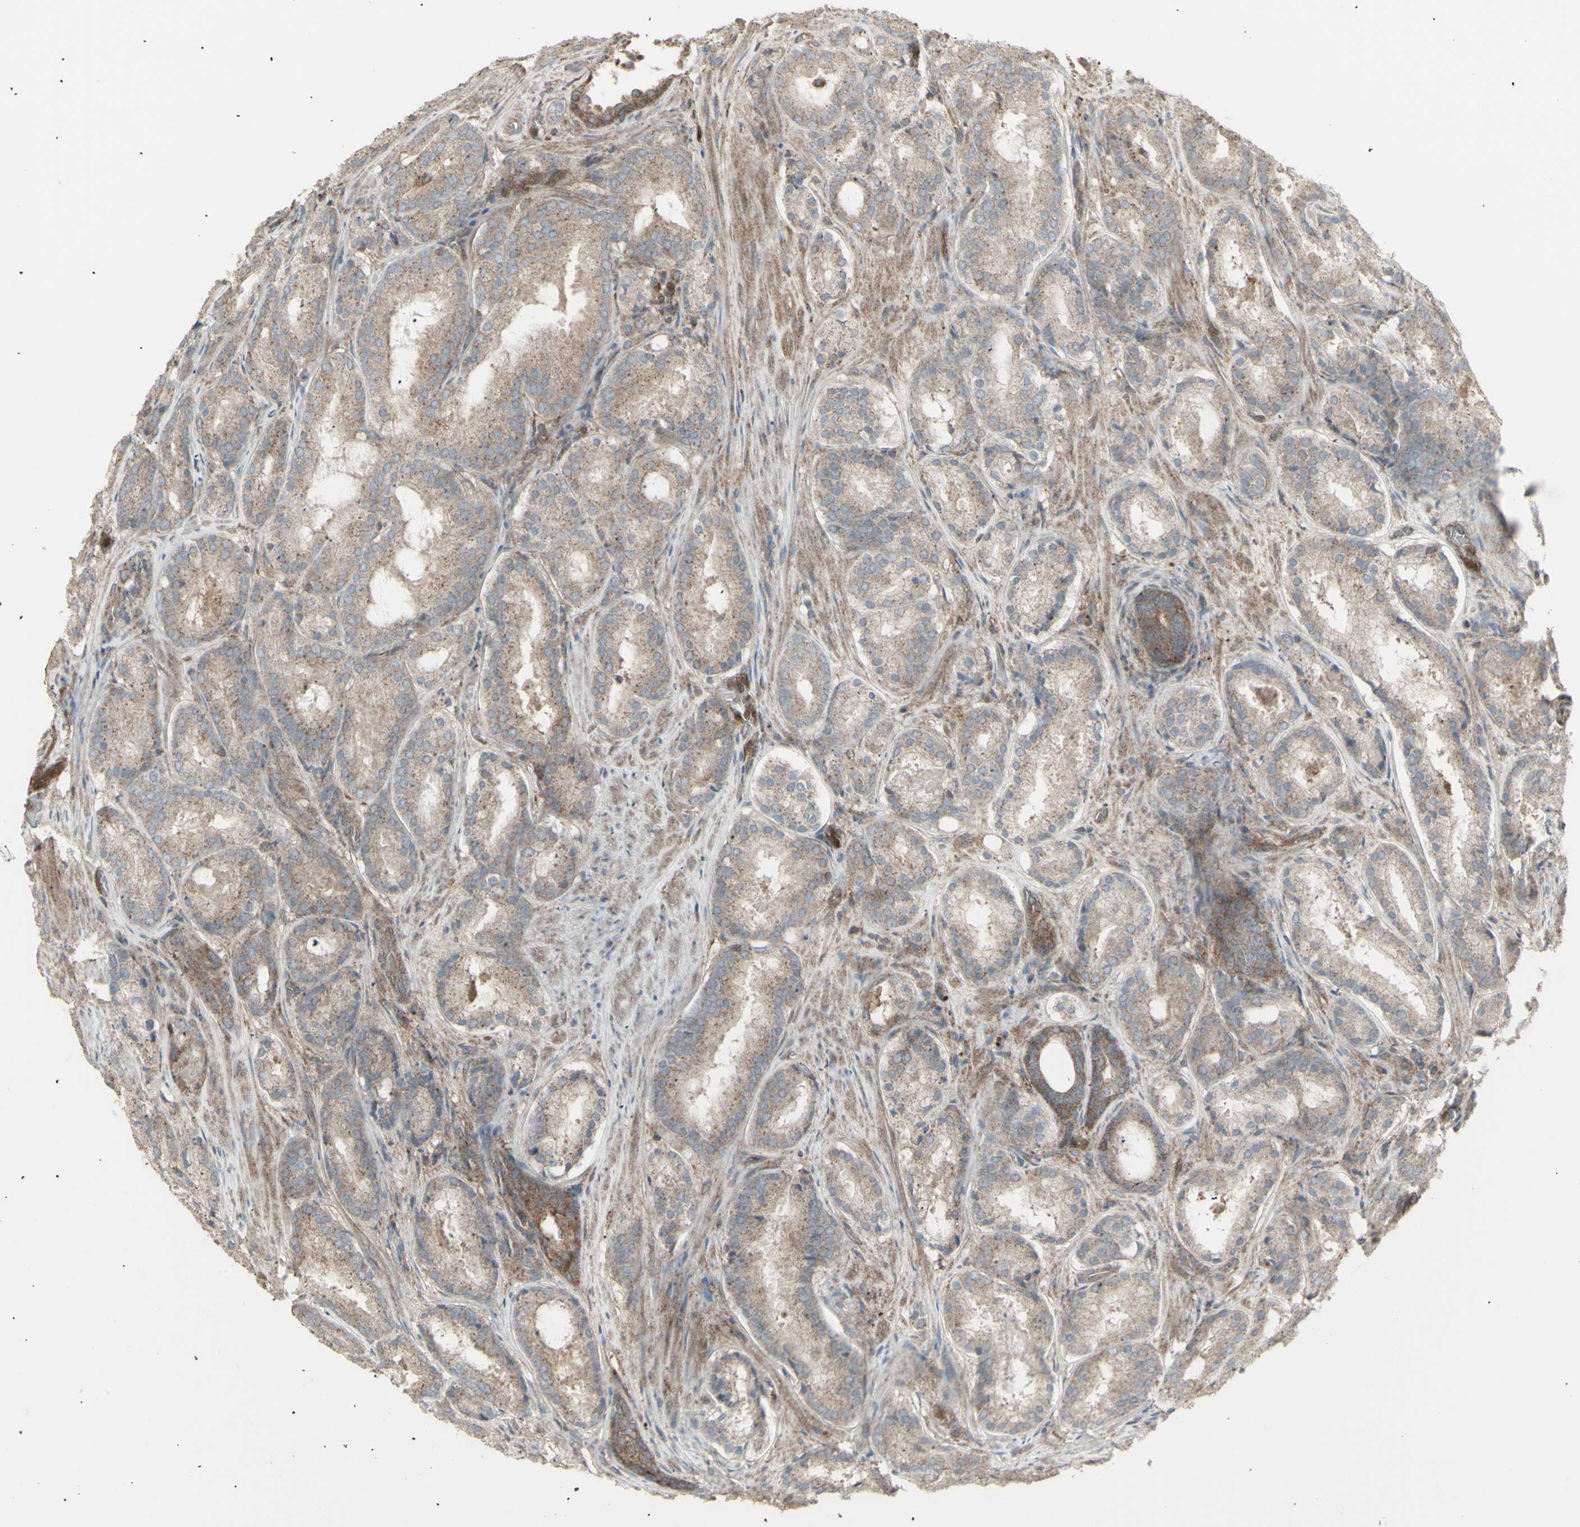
{"staining": {"intensity": "moderate", "quantity": ">75%", "location": "cytoplasmic/membranous"}, "tissue": "prostate cancer", "cell_type": "Tumor cells", "image_type": "cancer", "snomed": [{"axis": "morphology", "description": "Adenocarcinoma, Low grade"}, {"axis": "topography", "description": "Prostate"}], "caption": "An image of human prostate cancer (adenocarcinoma (low-grade)) stained for a protein reveals moderate cytoplasmic/membranous brown staining in tumor cells.", "gene": "RNASEL", "patient": {"sex": "male", "age": 69}}